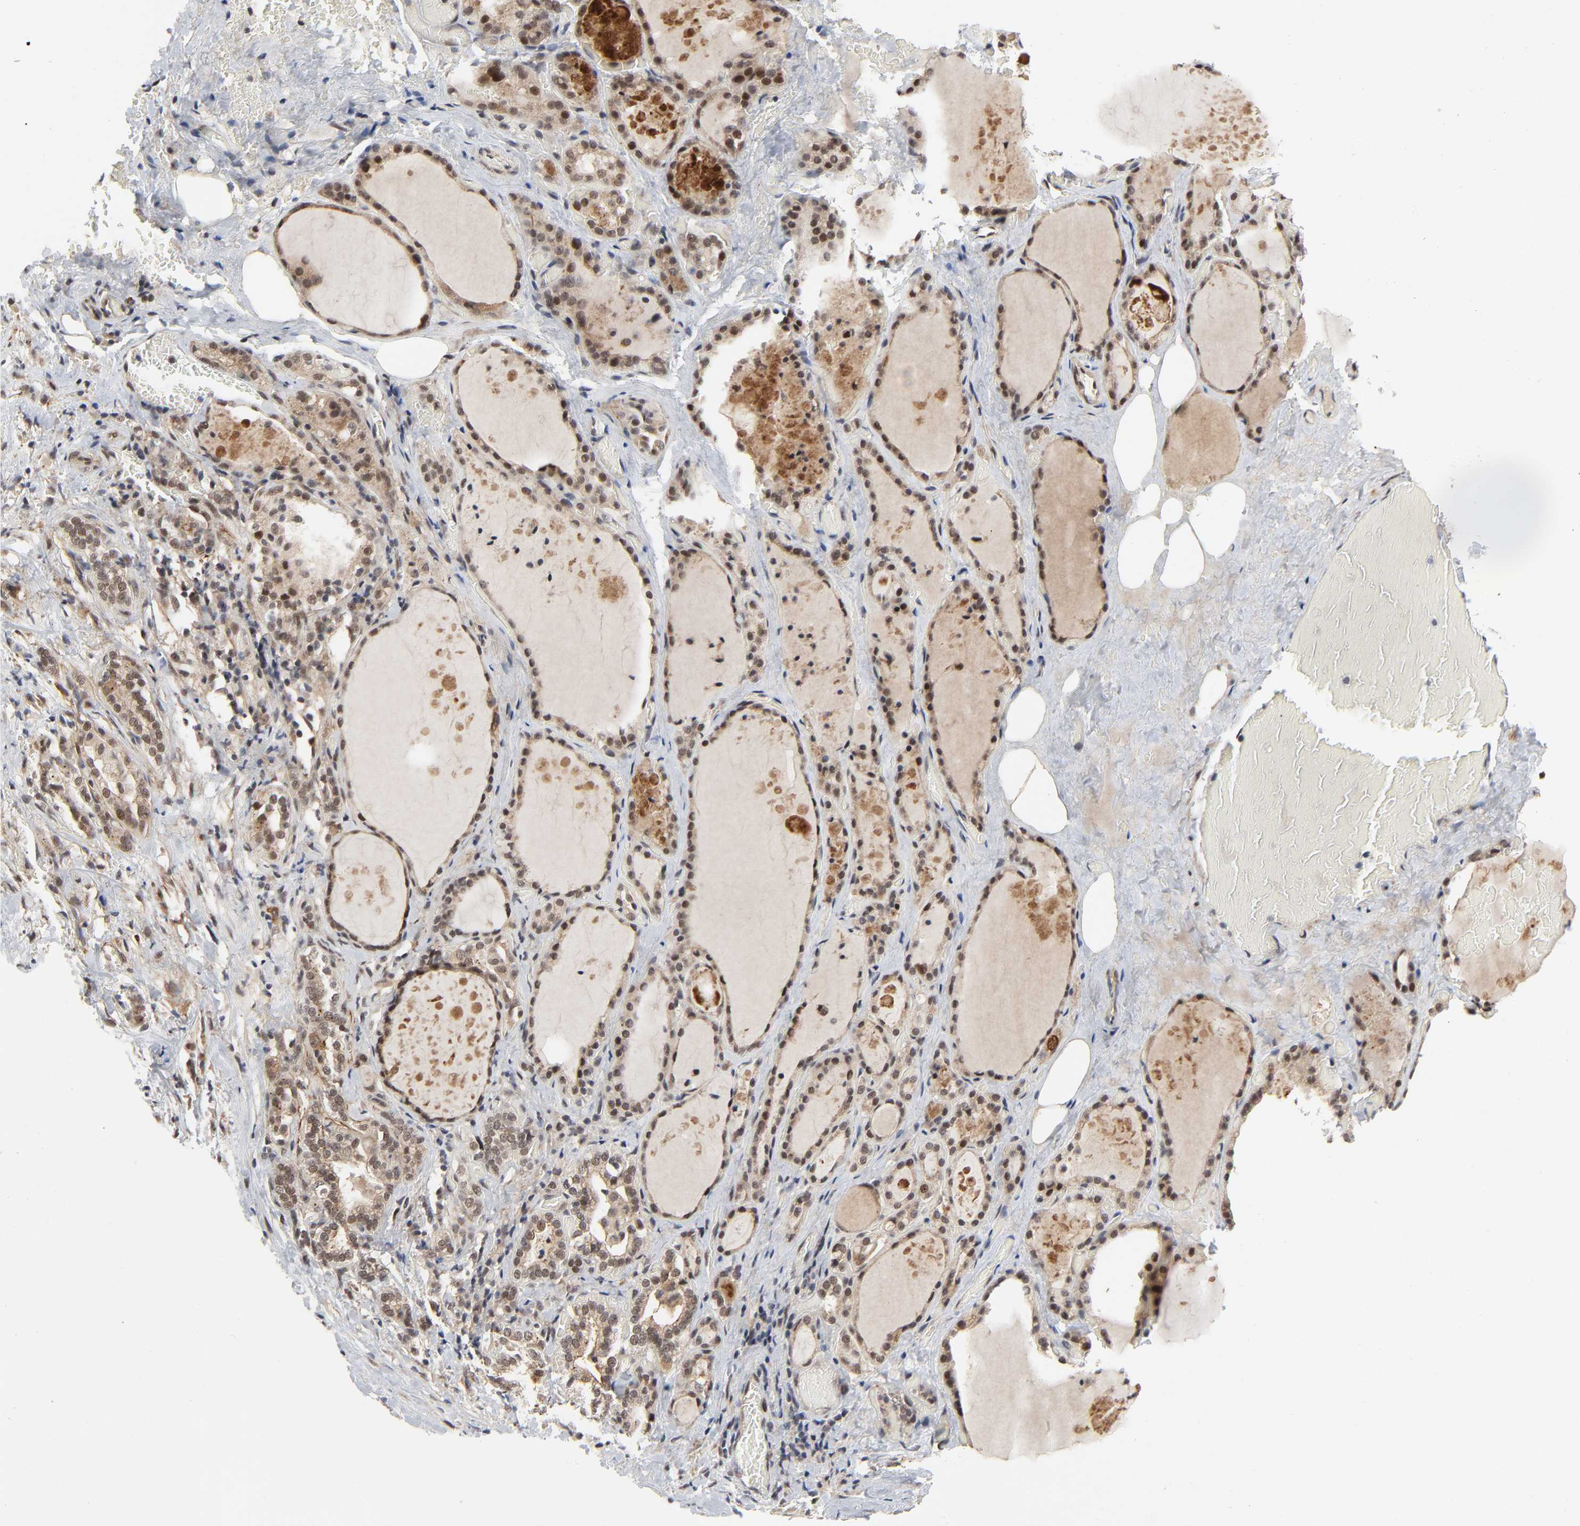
{"staining": {"intensity": "strong", "quantity": ">75%", "location": "nuclear"}, "tissue": "thyroid gland", "cell_type": "Glandular cells", "image_type": "normal", "snomed": [{"axis": "morphology", "description": "Normal tissue, NOS"}, {"axis": "topography", "description": "Thyroid gland"}], "caption": "This is a photomicrograph of IHC staining of unremarkable thyroid gland, which shows strong expression in the nuclear of glandular cells.", "gene": "ZKSCAN8", "patient": {"sex": "male", "age": 61}}